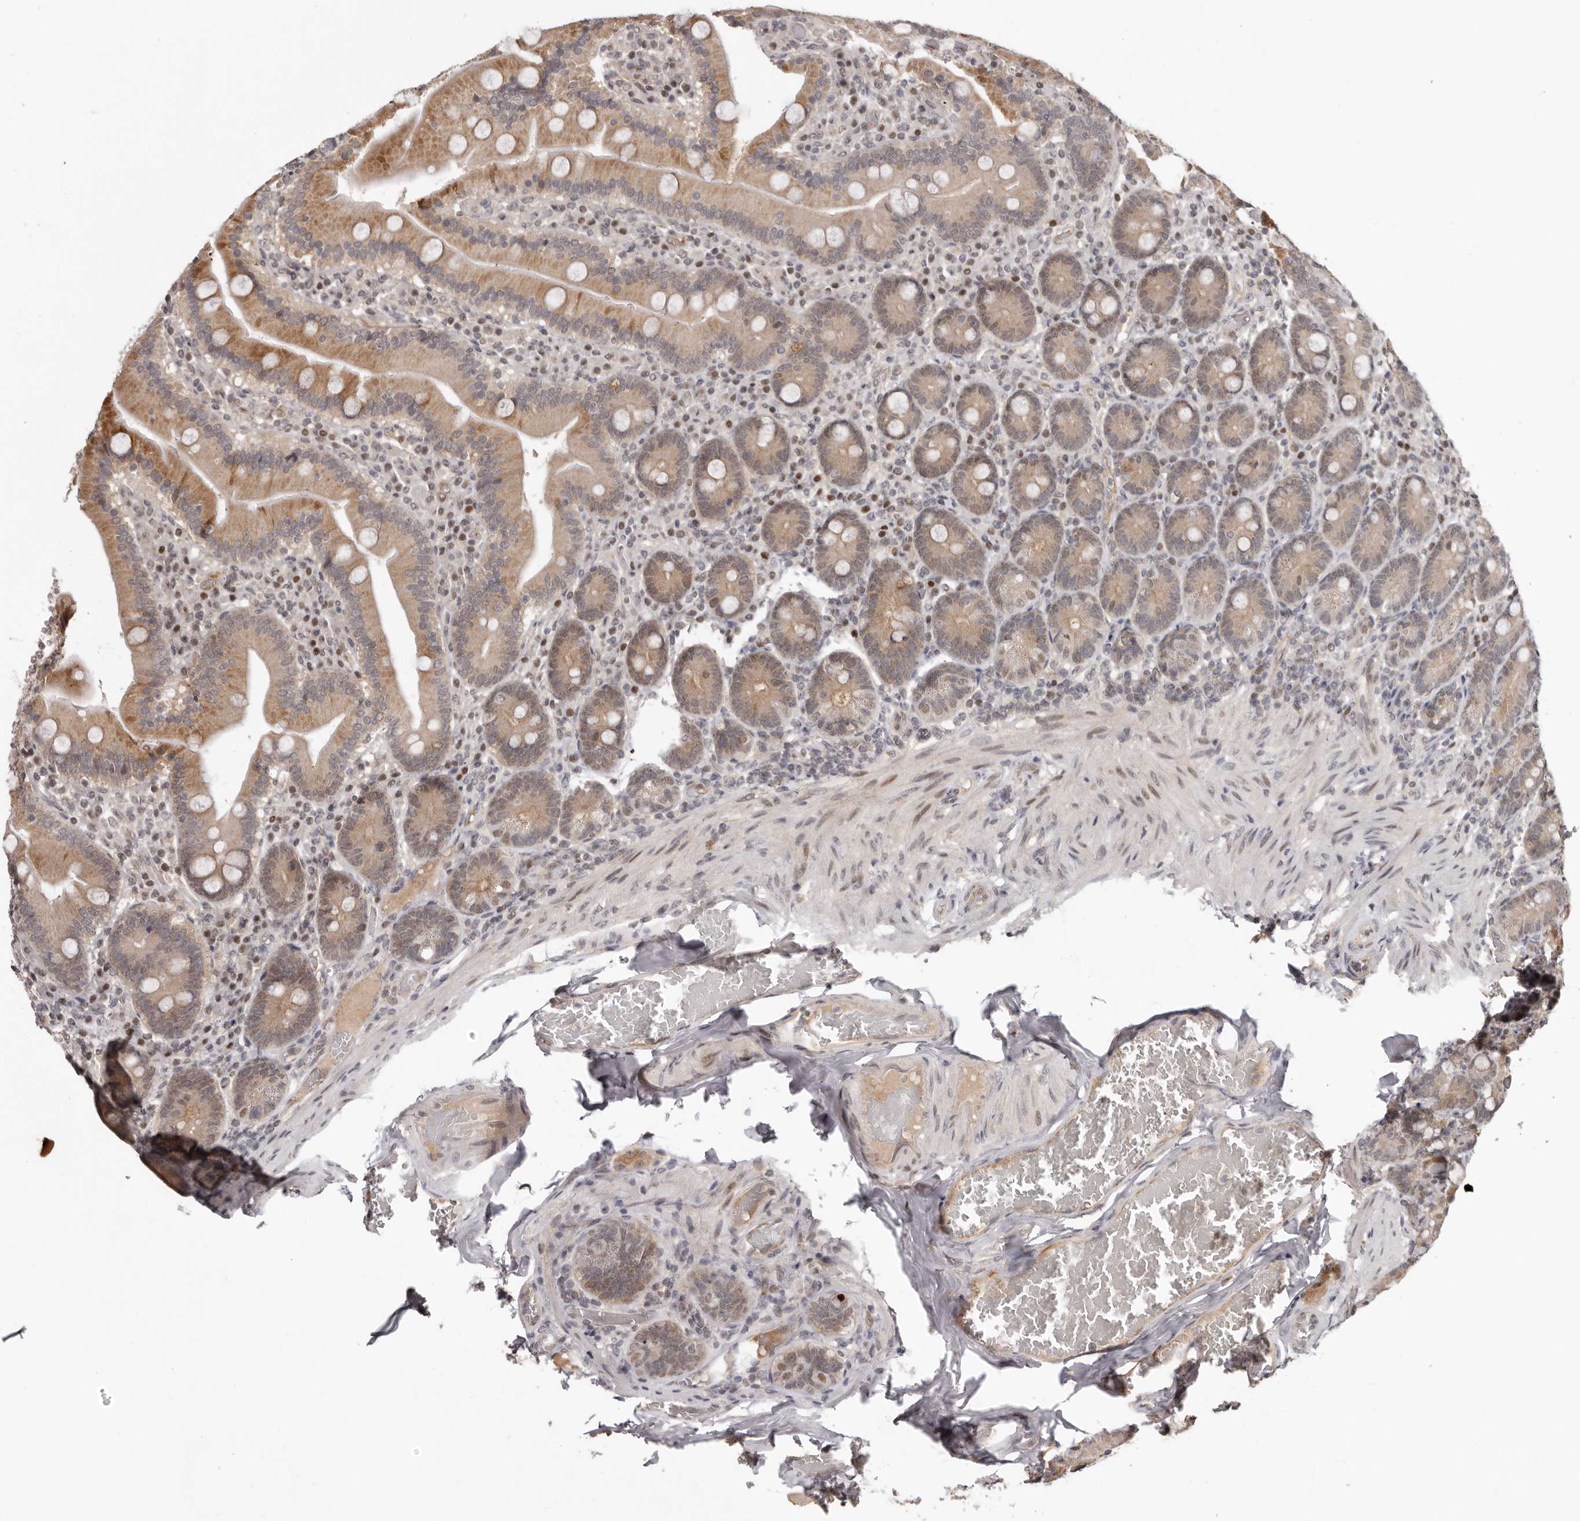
{"staining": {"intensity": "moderate", "quantity": ">75%", "location": "cytoplasmic/membranous"}, "tissue": "duodenum", "cell_type": "Glandular cells", "image_type": "normal", "snomed": [{"axis": "morphology", "description": "Normal tissue, NOS"}, {"axis": "topography", "description": "Duodenum"}], "caption": "Glandular cells show medium levels of moderate cytoplasmic/membranous positivity in about >75% of cells in normal human duodenum. The protein of interest is shown in brown color, while the nuclei are stained blue.", "gene": "TBX5", "patient": {"sex": "female", "age": 62}}